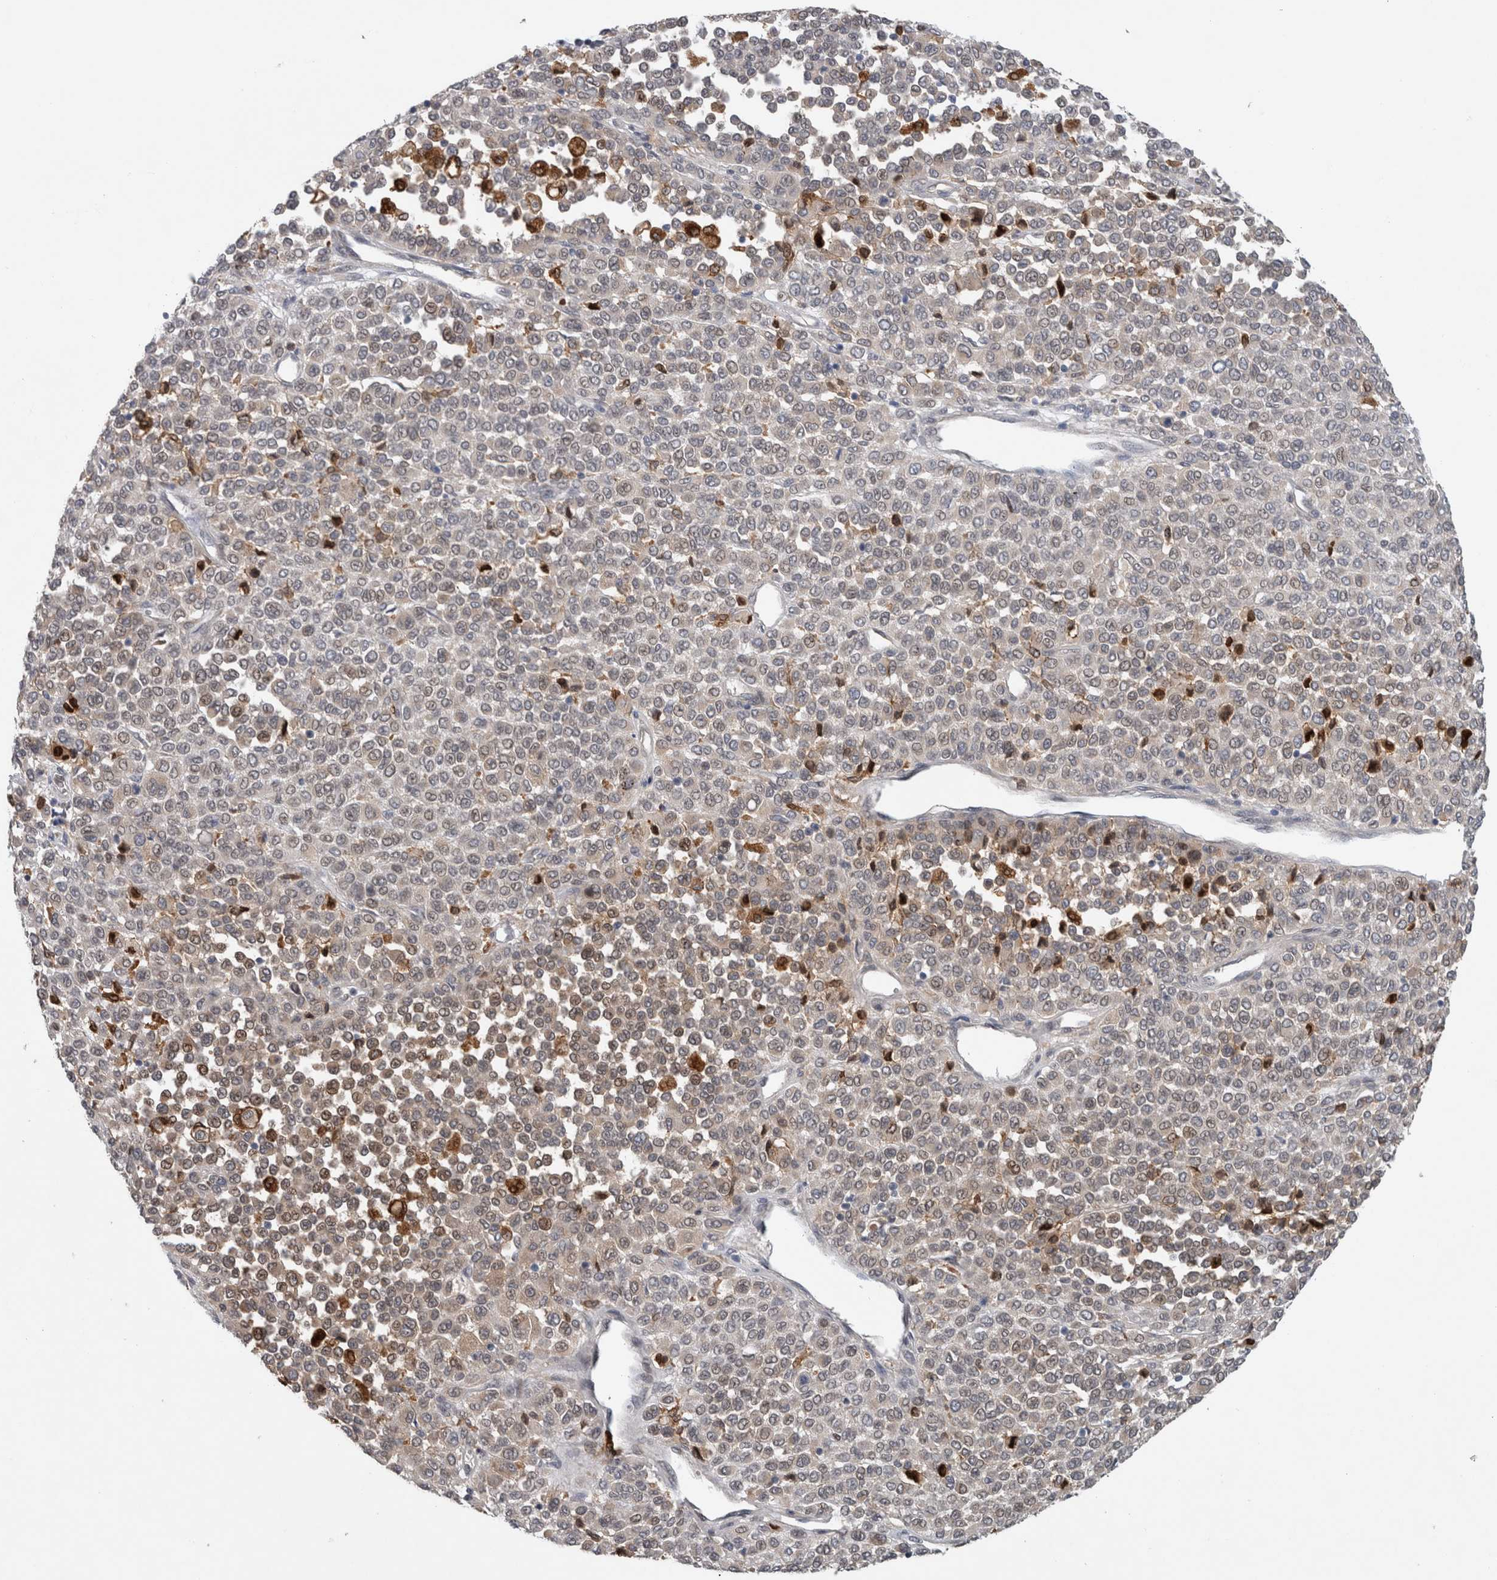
{"staining": {"intensity": "weak", "quantity": "<25%", "location": "cytoplasmic/membranous"}, "tissue": "melanoma", "cell_type": "Tumor cells", "image_type": "cancer", "snomed": [{"axis": "morphology", "description": "Malignant melanoma, Metastatic site"}, {"axis": "topography", "description": "Pancreas"}], "caption": "This is an IHC photomicrograph of malignant melanoma (metastatic site). There is no staining in tumor cells.", "gene": "PRXL2A", "patient": {"sex": "female", "age": 30}}